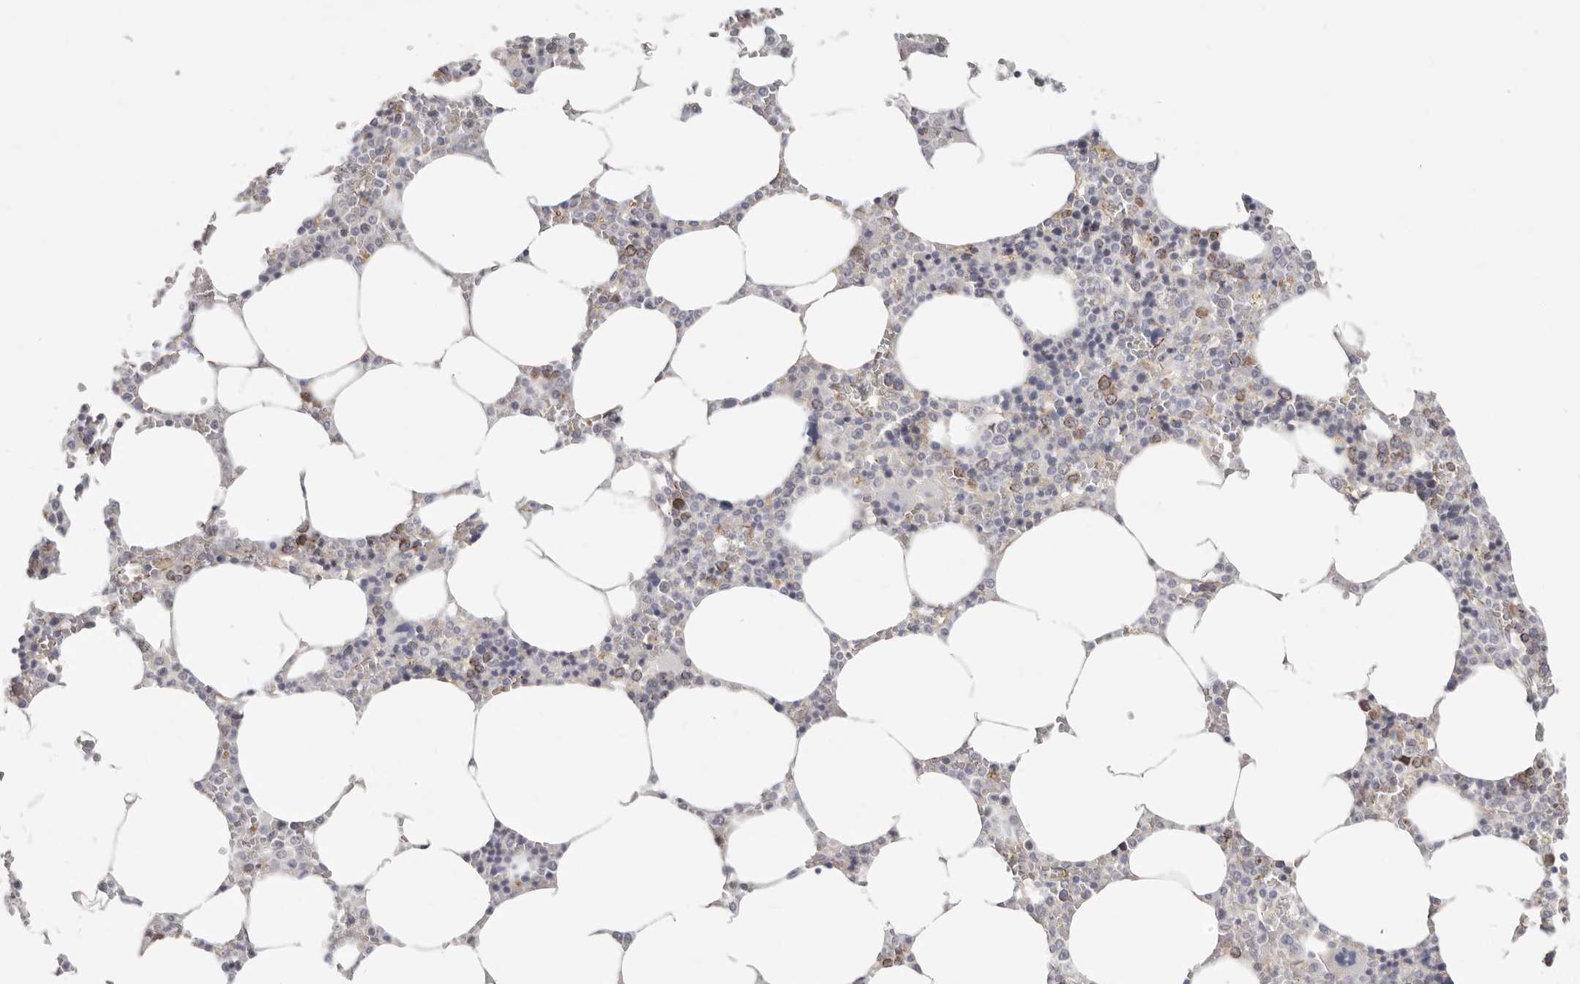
{"staining": {"intensity": "weak", "quantity": "<25%", "location": "cytoplasmic/membranous"}, "tissue": "bone marrow", "cell_type": "Hematopoietic cells", "image_type": "normal", "snomed": [{"axis": "morphology", "description": "Normal tissue, NOS"}, {"axis": "topography", "description": "Bone marrow"}], "caption": "IHC photomicrograph of normal bone marrow: human bone marrow stained with DAB (3,3'-diaminobenzidine) shows no significant protein staining in hematopoietic cells. (Immunohistochemistry (ihc), brightfield microscopy, high magnification).", "gene": "SZT2", "patient": {"sex": "male", "age": 70}}